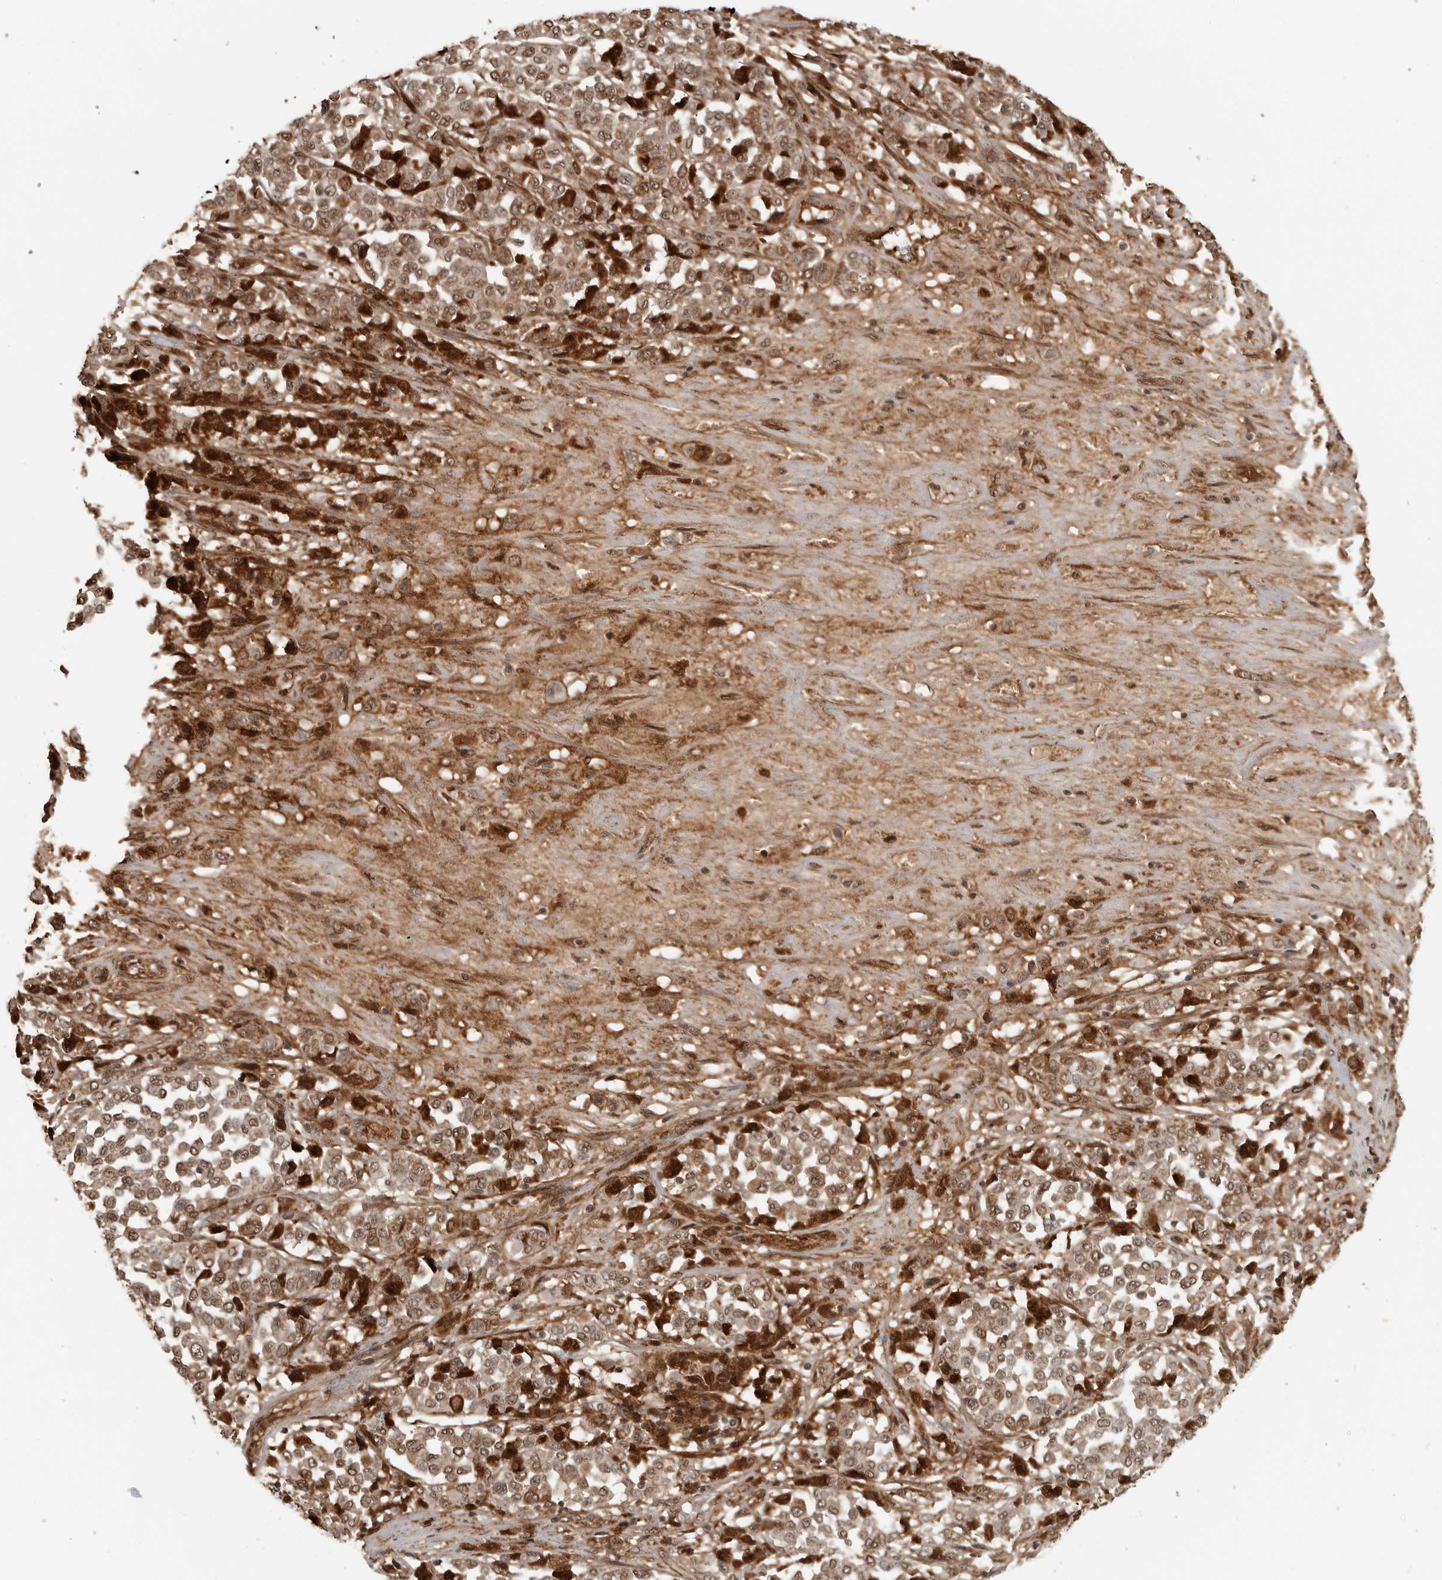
{"staining": {"intensity": "weak", "quantity": ">75%", "location": "nuclear"}, "tissue": "melanoma", "cell_type": "Tumor cells", "image_type": "cancer", "snomed": [{"axis": "morphology", "description": "Malignant melanoma, Metastatic site"}, {"axis": "topography", "description": "Pancreas"}], "caption": "Melanoma stained with DAB (3,3'-diaminobenzidine) immunohistochemistry shows low levels of weak nuclear positivity in about >75% of tumor cells.", "gene": "CLOCK", "patient": {"sex": "female", "age": 30}}